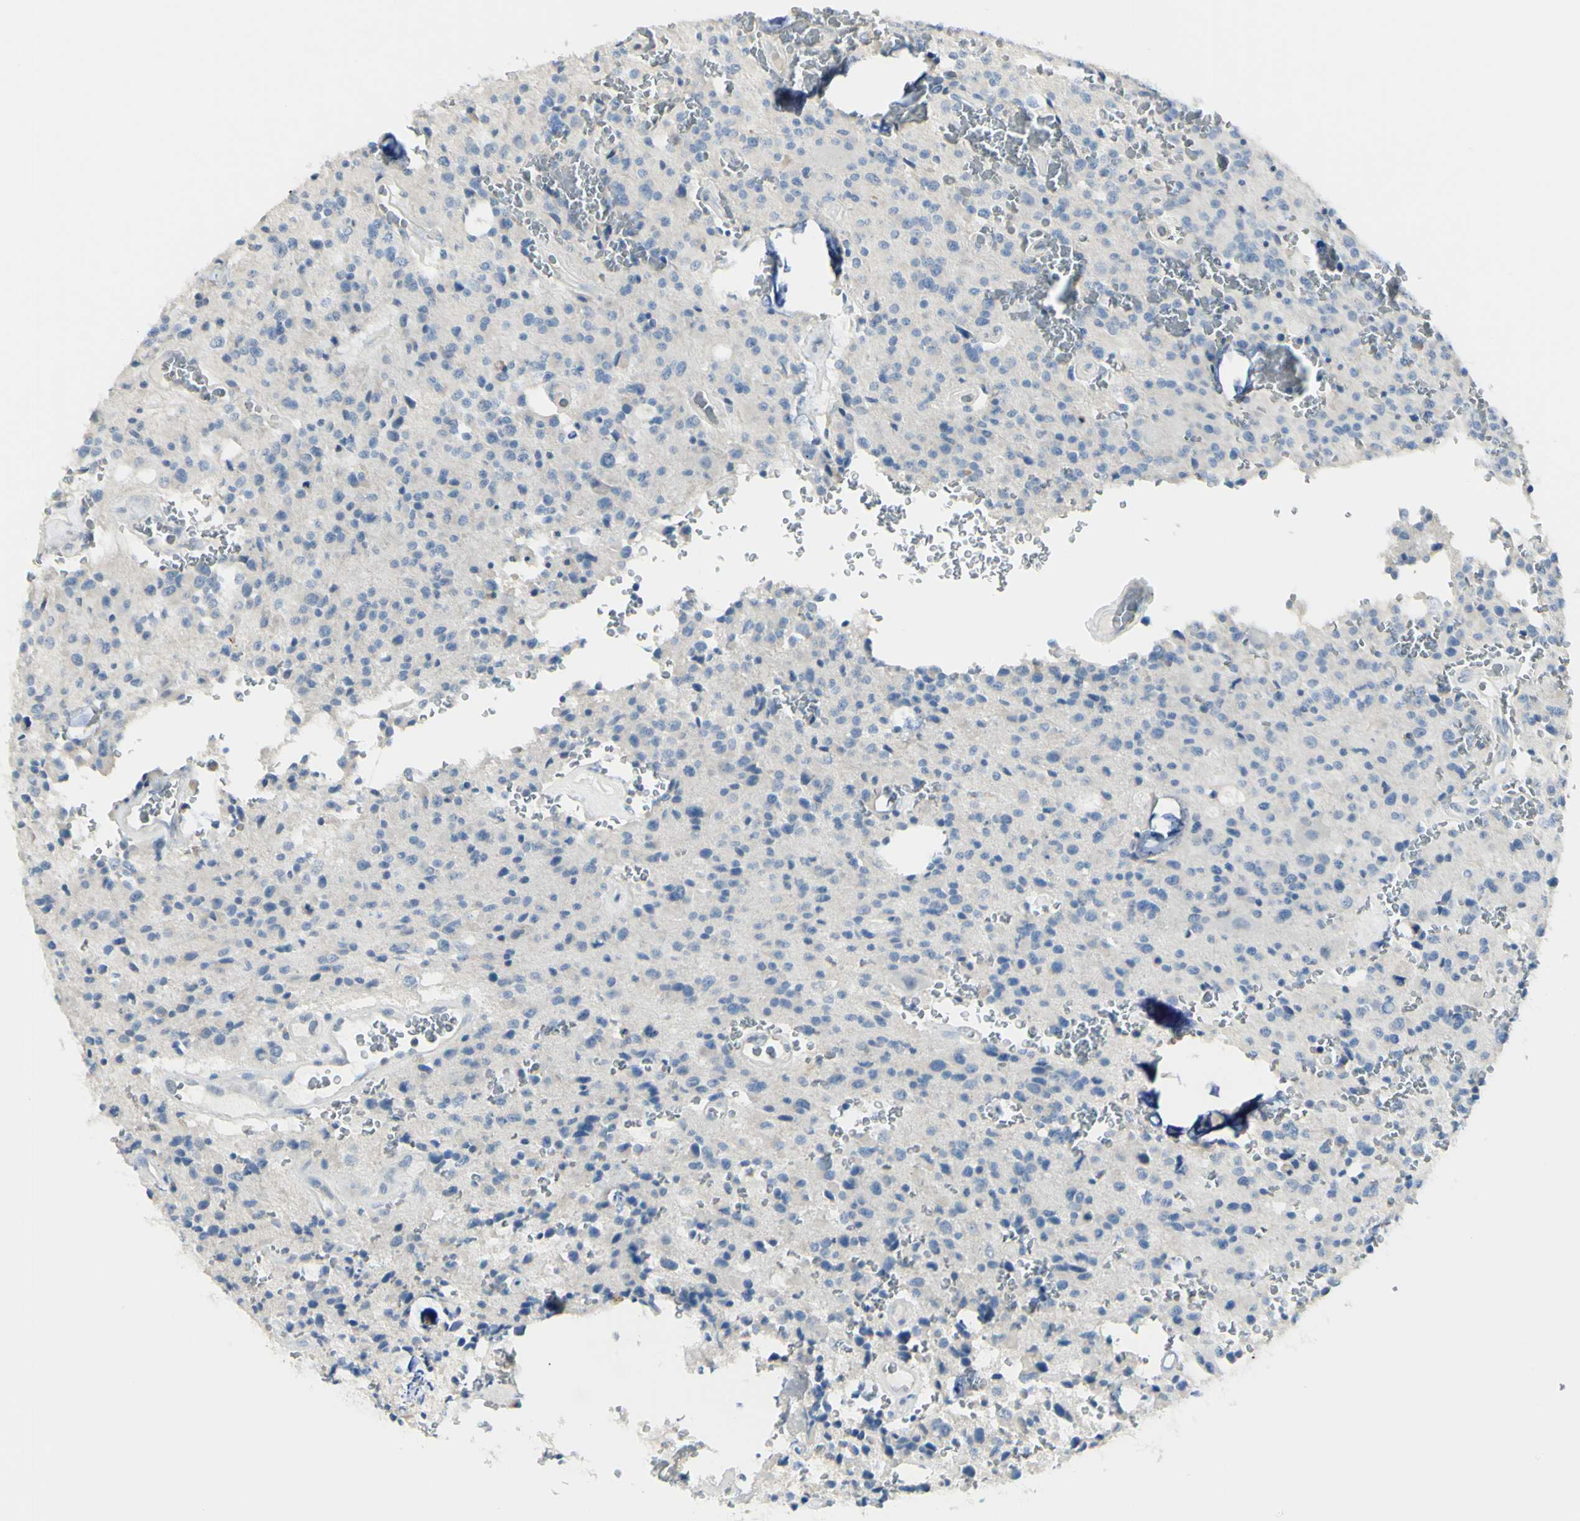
{"staining": {"intensity": "negative", "quantity": "none", "location": "none"}, "tissue": "glioma", "cell_type": "Tumor cells", "image_type": "cancer", "snomed": [{"axis": "morphology", "description": "Glioma, malignant, Low grade"}, {"axis": "topography", "description": "Brain"}], "caption": "DAB (3,3'-diaminobenzidine) immunohistochemical staining of malignant glioma (low-grade) exhibits no significant positivity in tumor cells.", "gene": "ZNF557", "patient": {"sex": "male", "age": 58}}